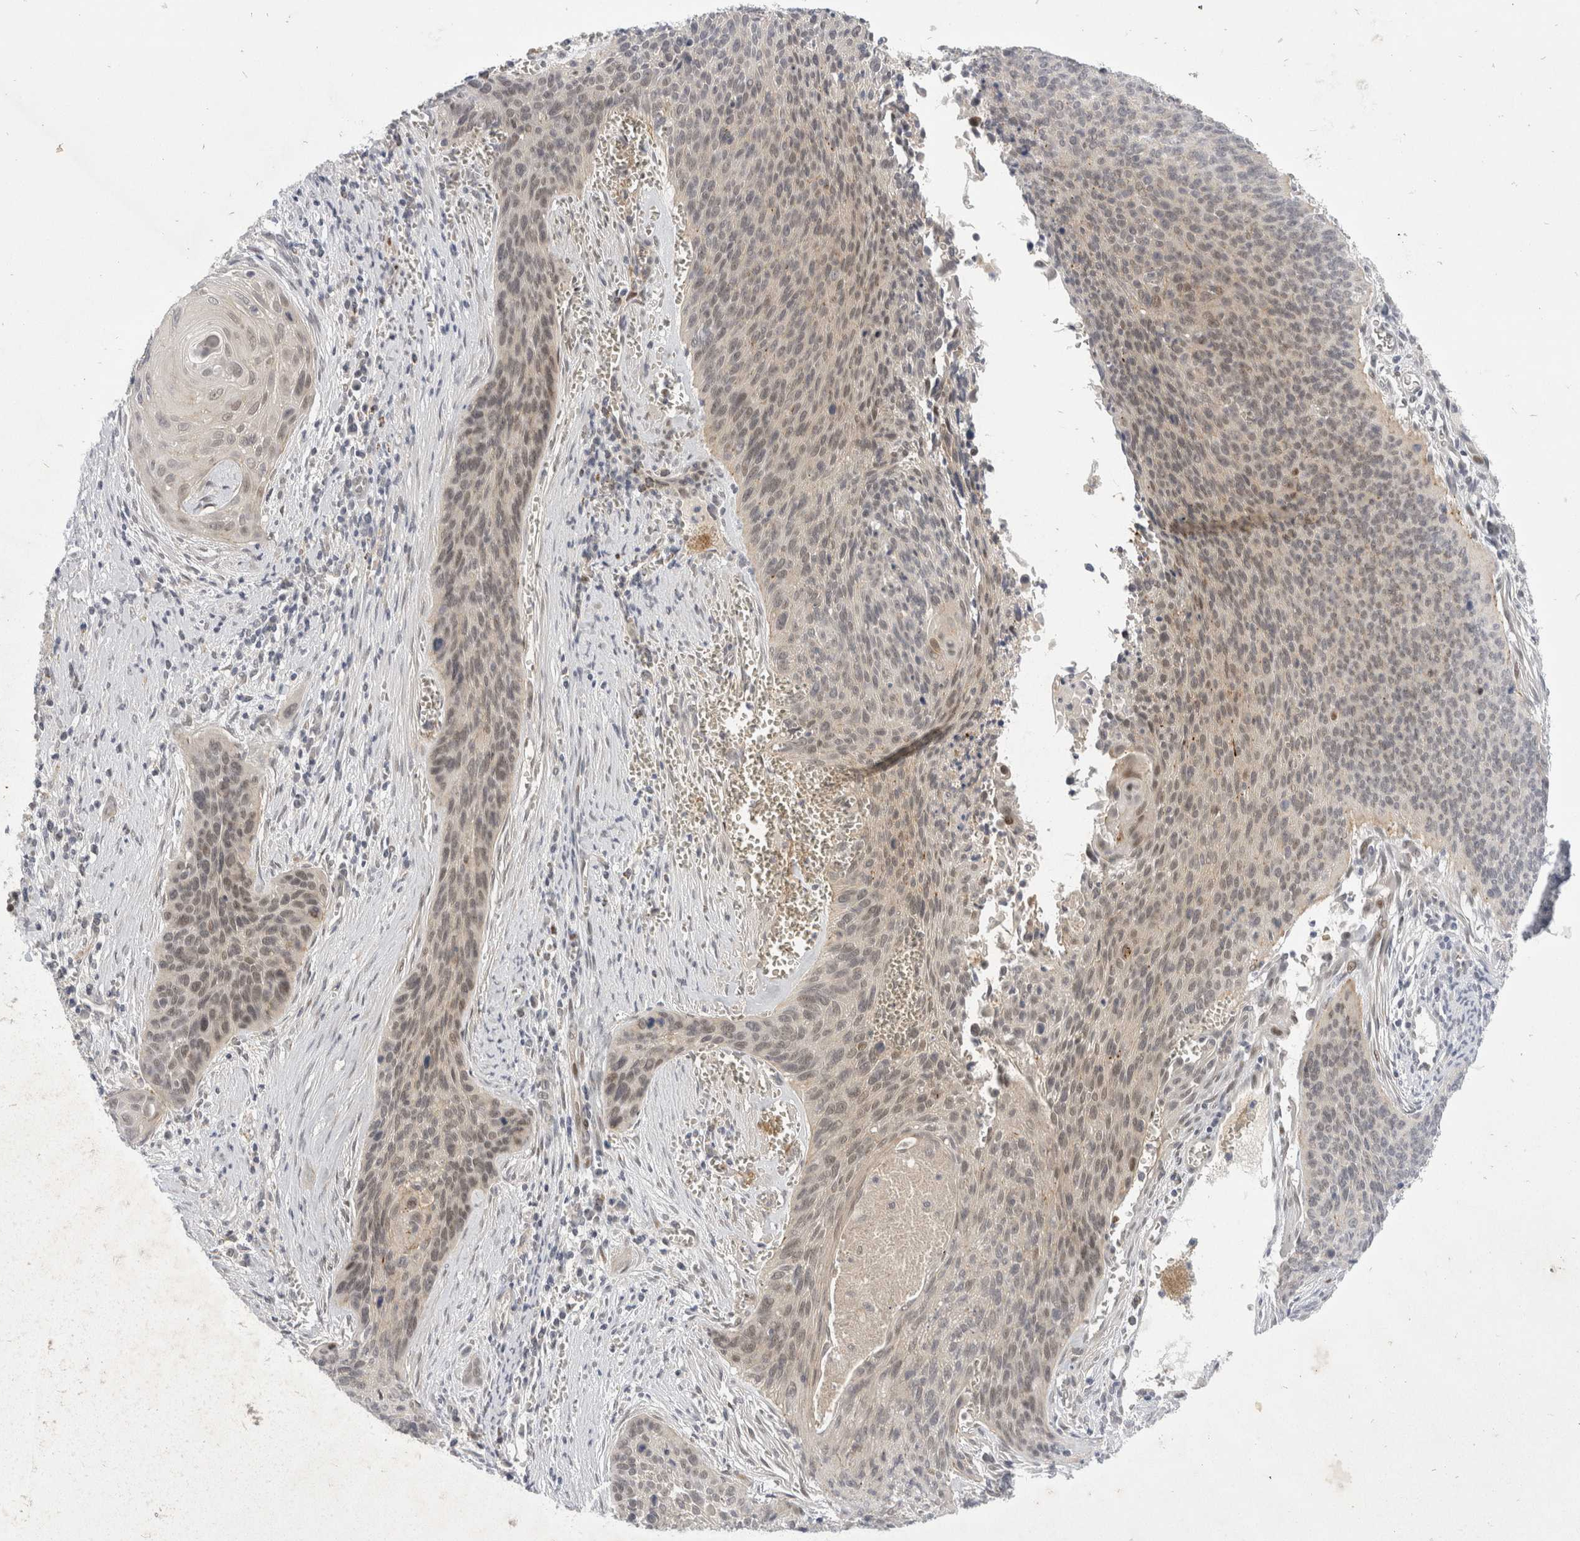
{"staining": {"intensity": "weak", "quantity": ">75%", "location": "nuclear"}, "tissue": "cervical cancer", "cell_type": "Tumor cells", "image_type": "cancer", "snomed": [{"axis": "morphology", "description": "Squamous cell carcinoma, NOS"}, {"axis": "topography", "description": "Cervix"}], "caption": "Tumor cells show weak nuclear expression in approximately >75% of cells in cervical squamous cell carcinoma. The staining is performed using DAB brown chromogen to label protein expression. The nuclei are counter-stained blue using hematoxylin.", "gene": "TOM1L2", "patient": {"sex": "female", "age": 55}}